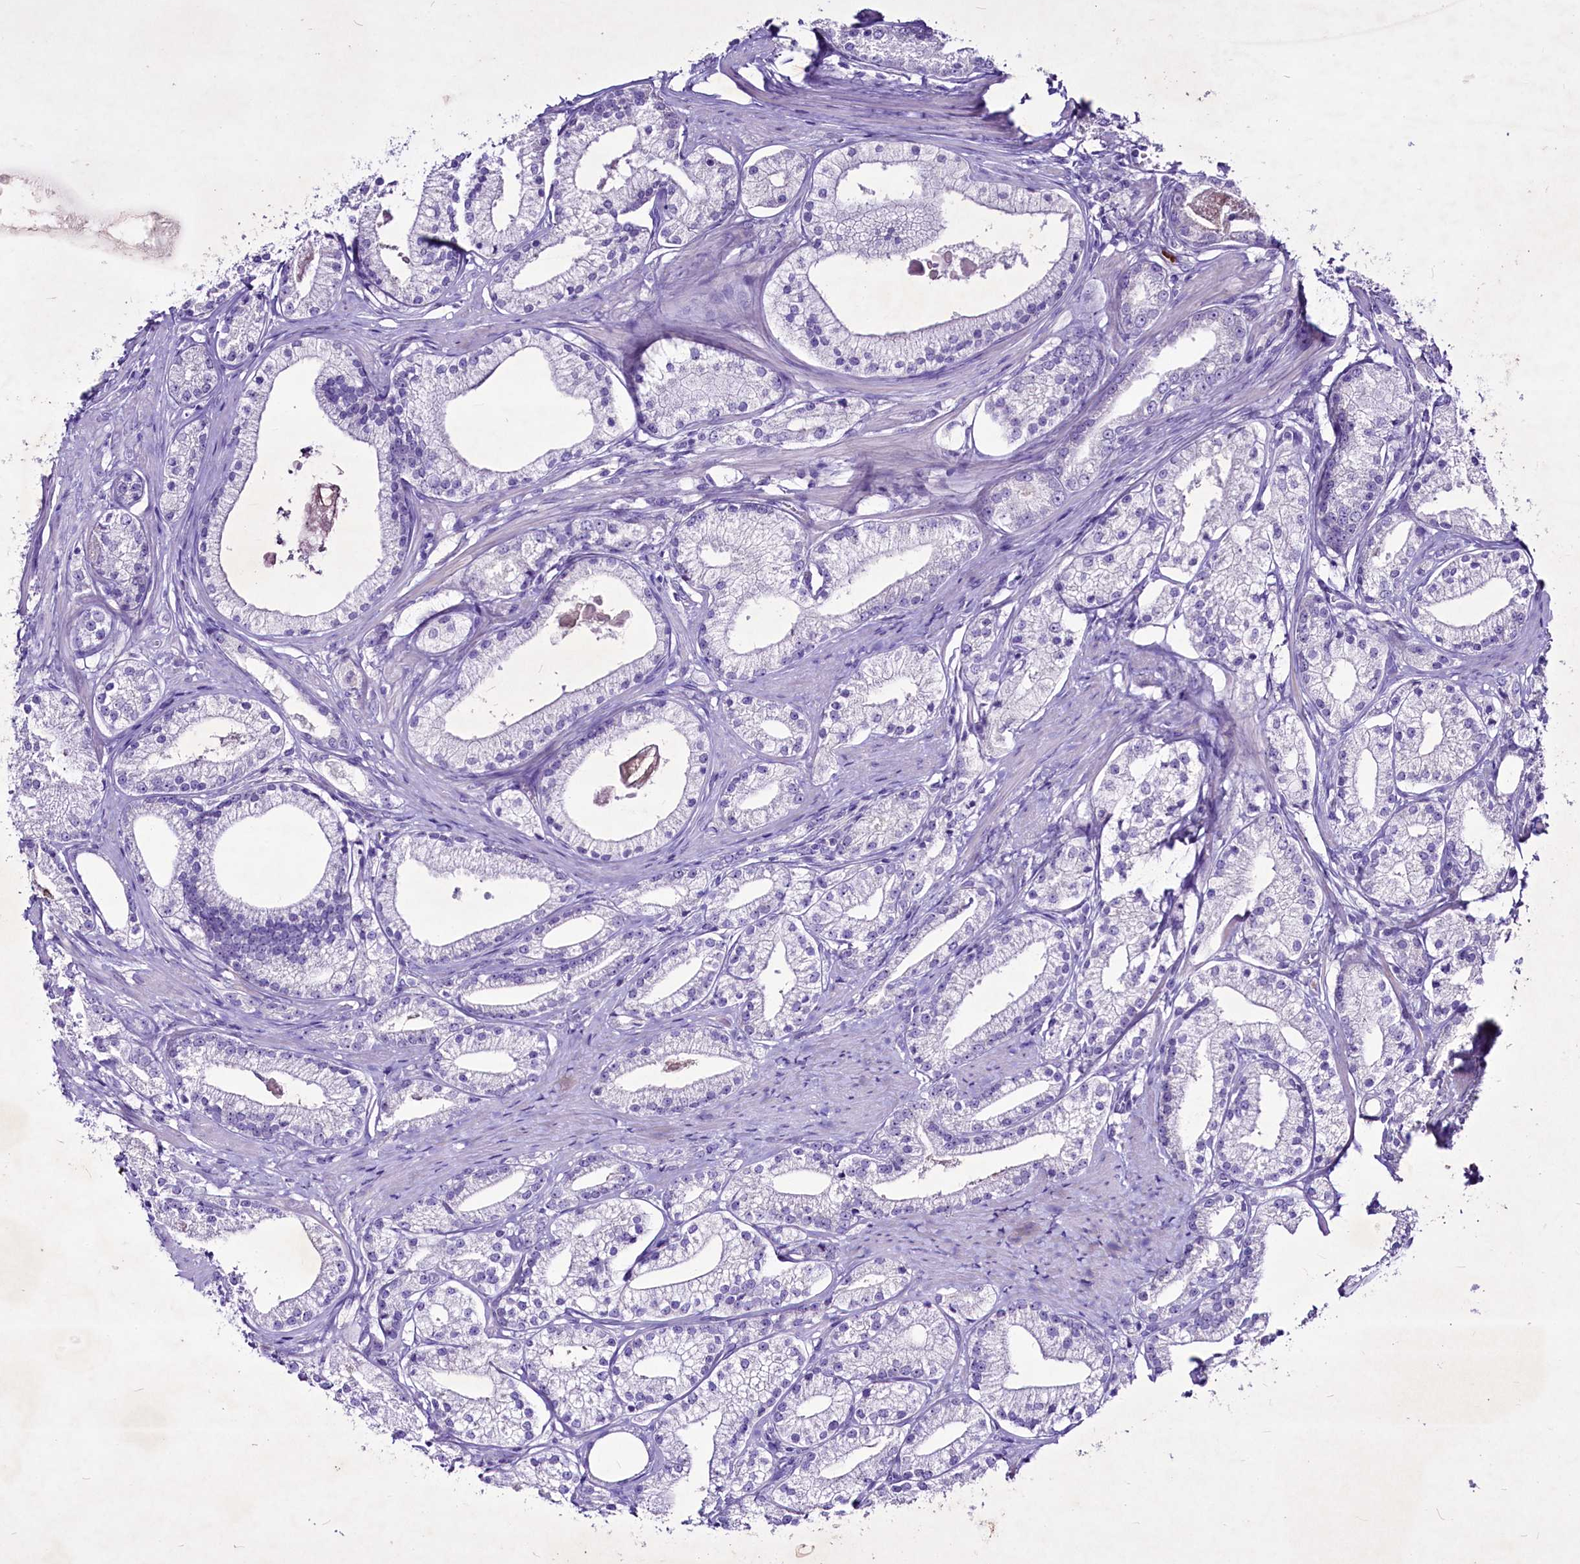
{"staining": {"intensity": "negative", "quantity": "none", "location": "none"}, "tissue": "prostate cancer", "cell_type": "Tumor cells", "image_type": "cancer", "snomed": [{"axis": "morphology", "description": "Adenocarcinoma, Low grade"}, {"axis": "topography", "description": "Prostate"}], "caption": "This micrograph is of prostate low-grade adenocarcinoma stained with immunohistochemistry to label a protein in brown with the nuclei are counter-stained blue. There is no expression in tumor cells. (DAB immunohistochemistry, high magnification).", "gene": "FAM209B", "patient": {"sex": "male", "age": 57}}